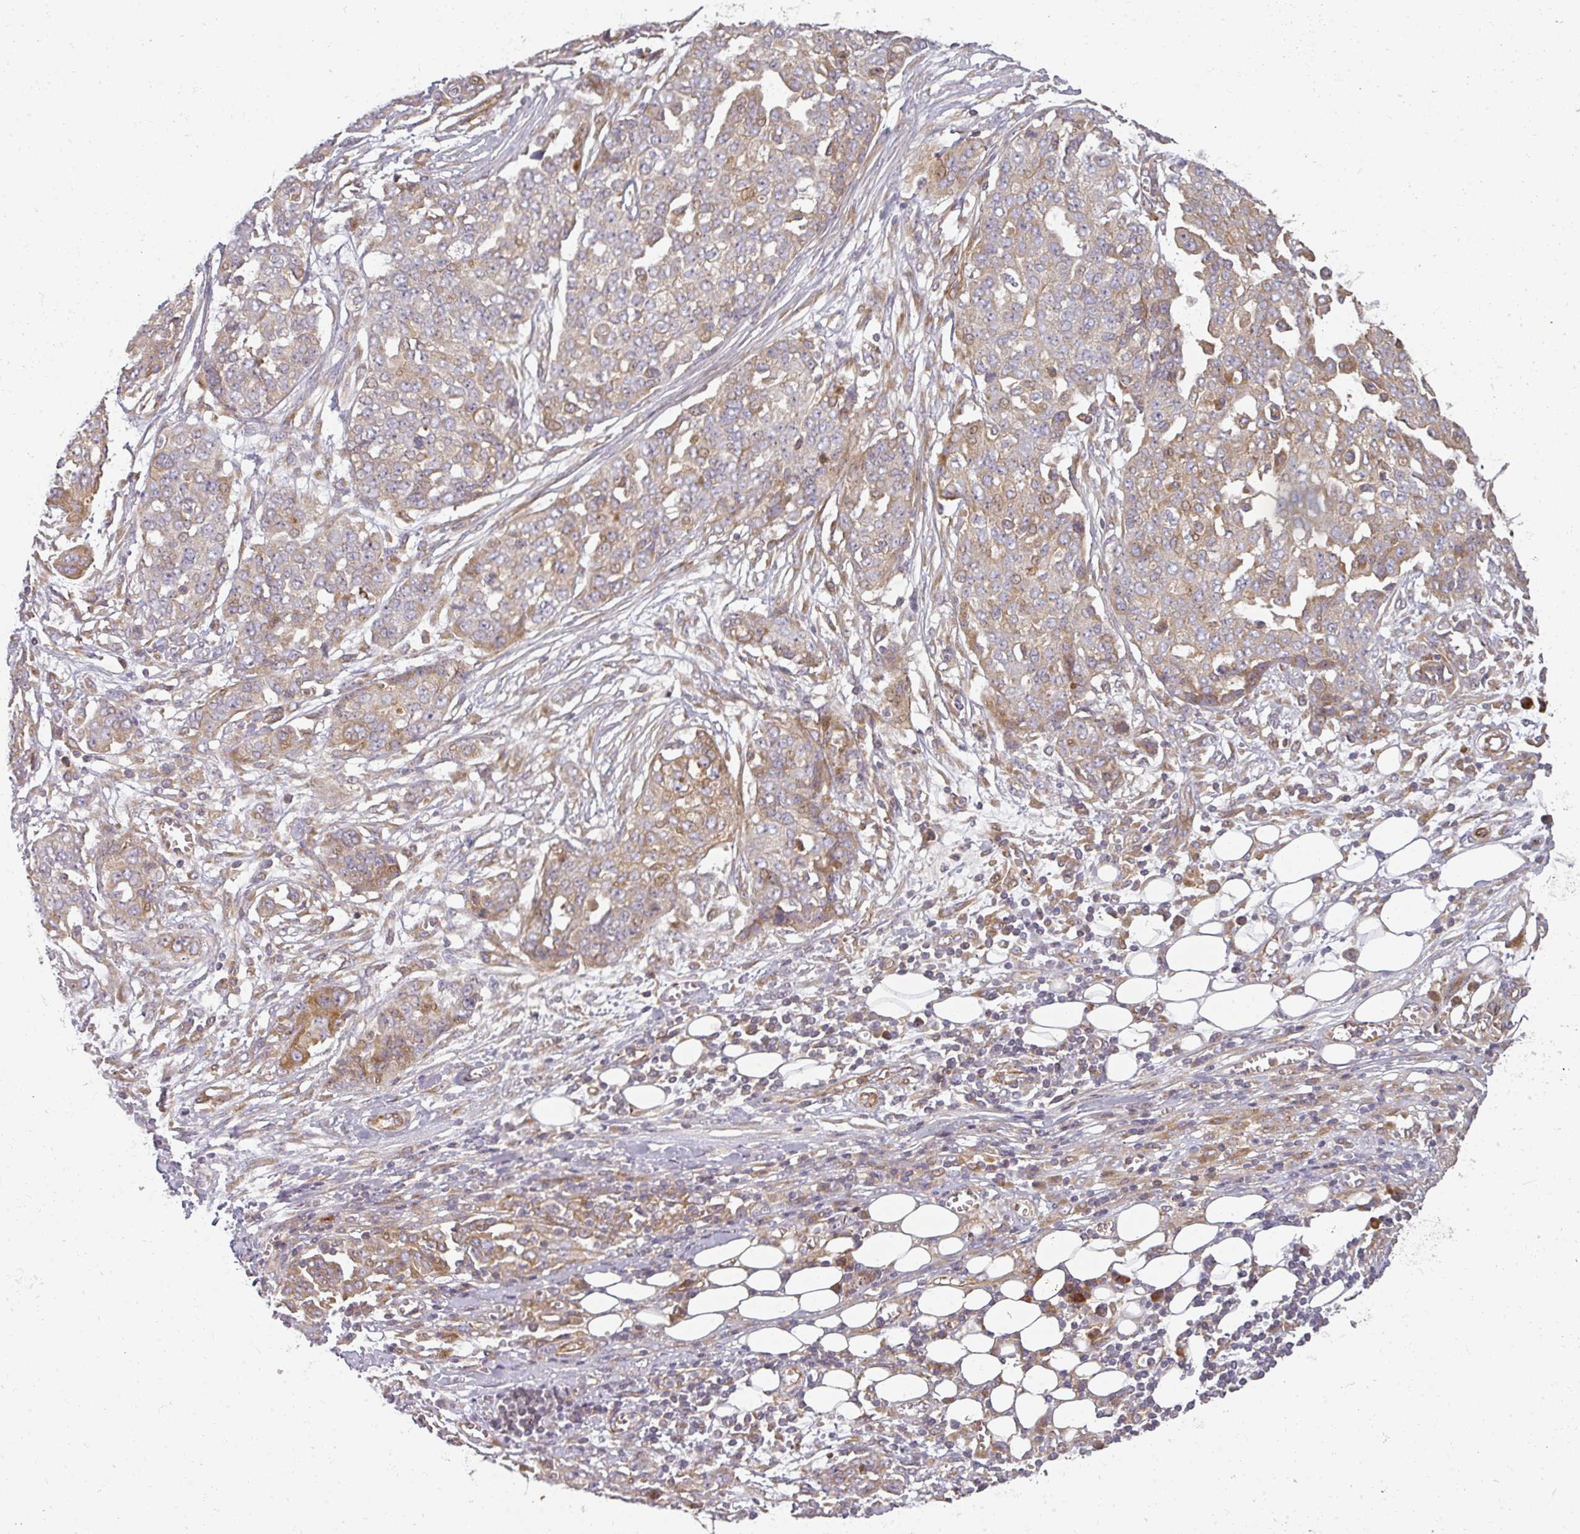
{"staining": {"intensity": "weak", "quantity": "25%-75%", "location": "cytoplasmic/membranous"}, "tissue": "ovarian cancer", "cell_type": "Tumor cells", "image_type": "cancer", "snomed": [{"axis": "morphology", "description": "Cystadenocarcinoma, serous, NOS"}, {"axis": "topography", "description": "Soft tissue"}, {"axis": "topography", "description": "Ovary"}], "caption": "Immunohistochemistry of human ovarian serous cystadenocarcinoma shows low levels of weak cytoplasmic/membranous staining in about 25%-75% of tumor cells. (DAB (3,3'-diaminobenzidine) IHC with brightfield microscopy, high magnification).", "gene": "CNOT1", "patient": {"sex": "female", "age": 57}}